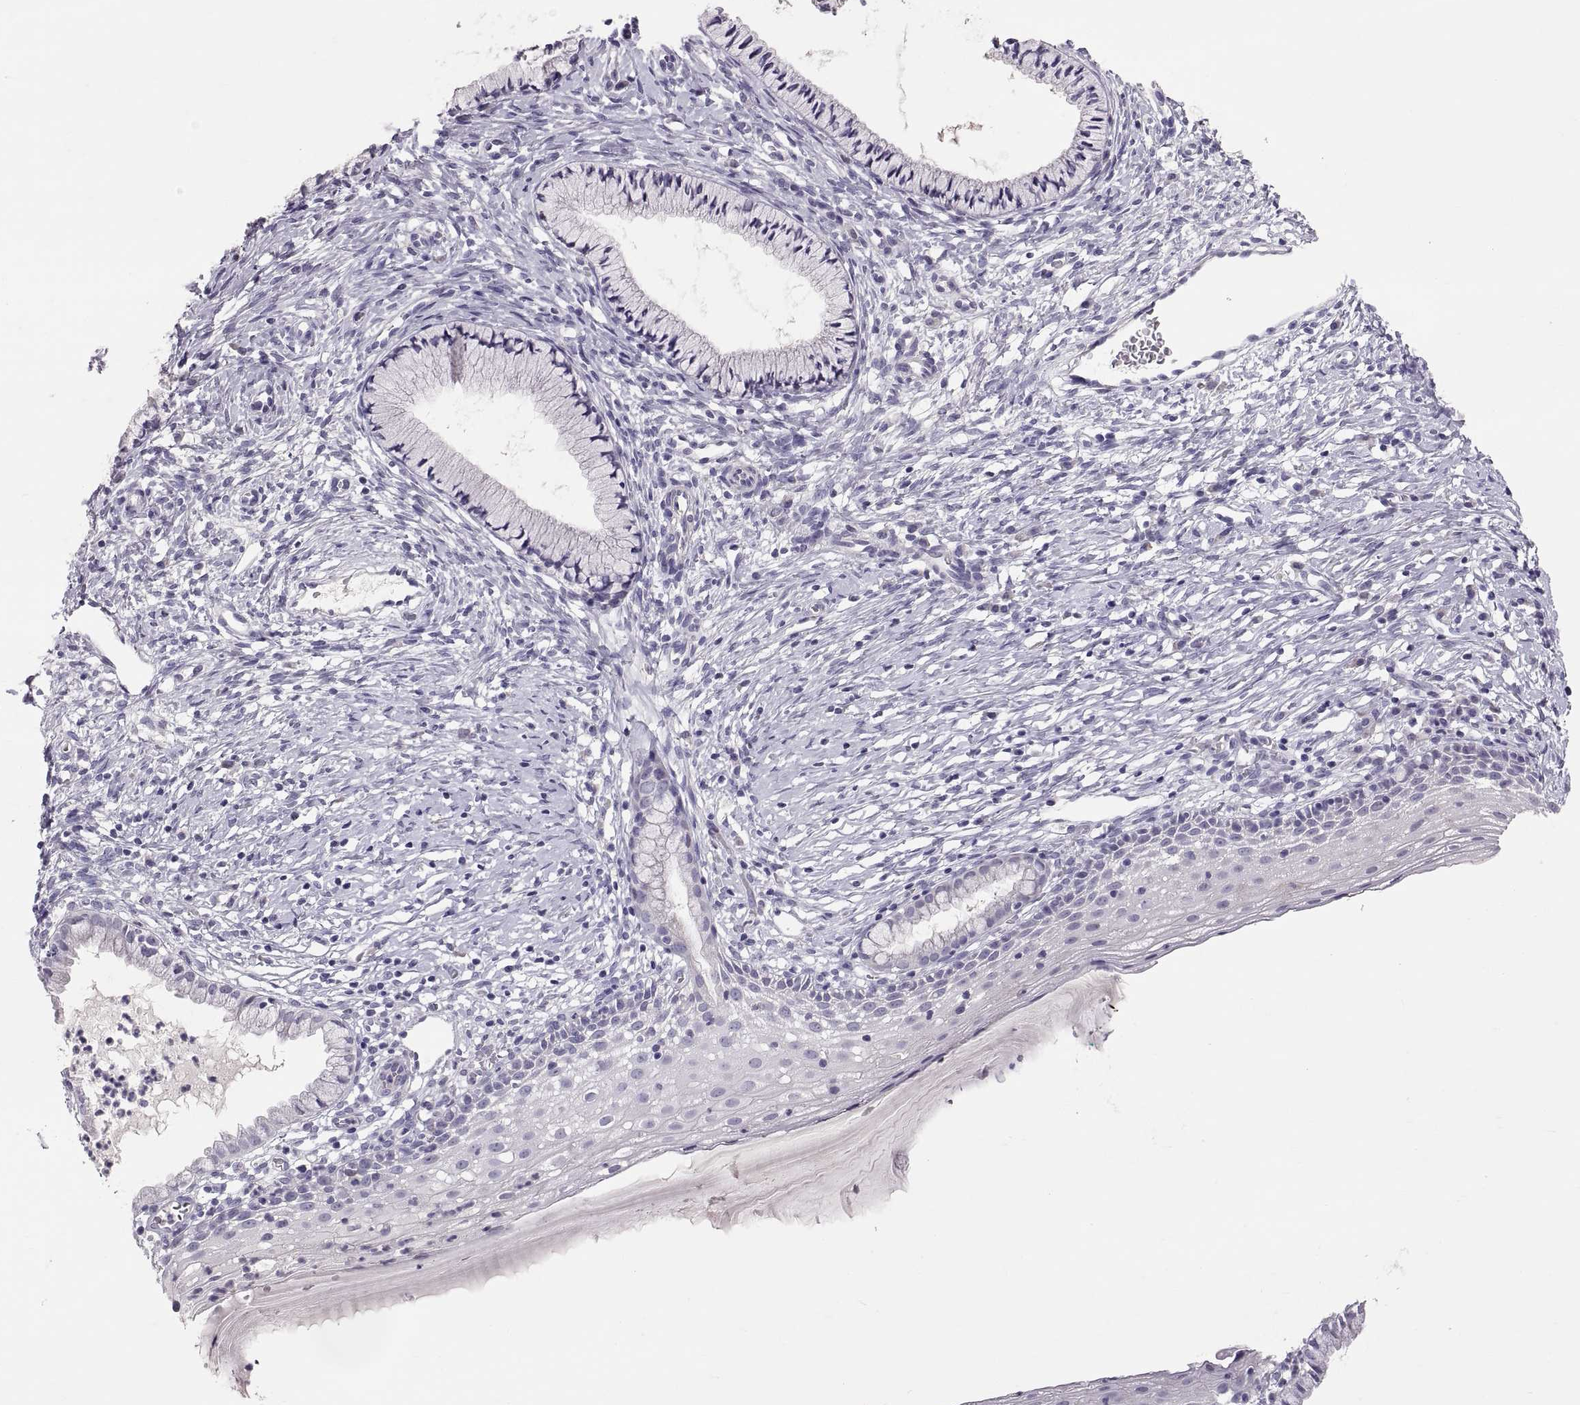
{"staining": {"intensity": "negative", "quantity": "none", "location": "none"}, "tissue": "cervix", "cell_type": "Glandular cells", "image_type": "normal", "snomed": [{"axis": "morphology", "description": "Normal tissue, NOS"}, {"axis": "topography", "description": "Cervix"}], "caption": "This is a photomicrograph of immunohistochemistry staining of normal cervix, which shows no positivity in glandular cells. Brightfield microscopy of immunohistochemistry (IHC) stained with DAB (brown) and hematoxylin (blue), captured at high magnification.", "gene": "PTN", "patient": {"sex": "female", "age": 39}}